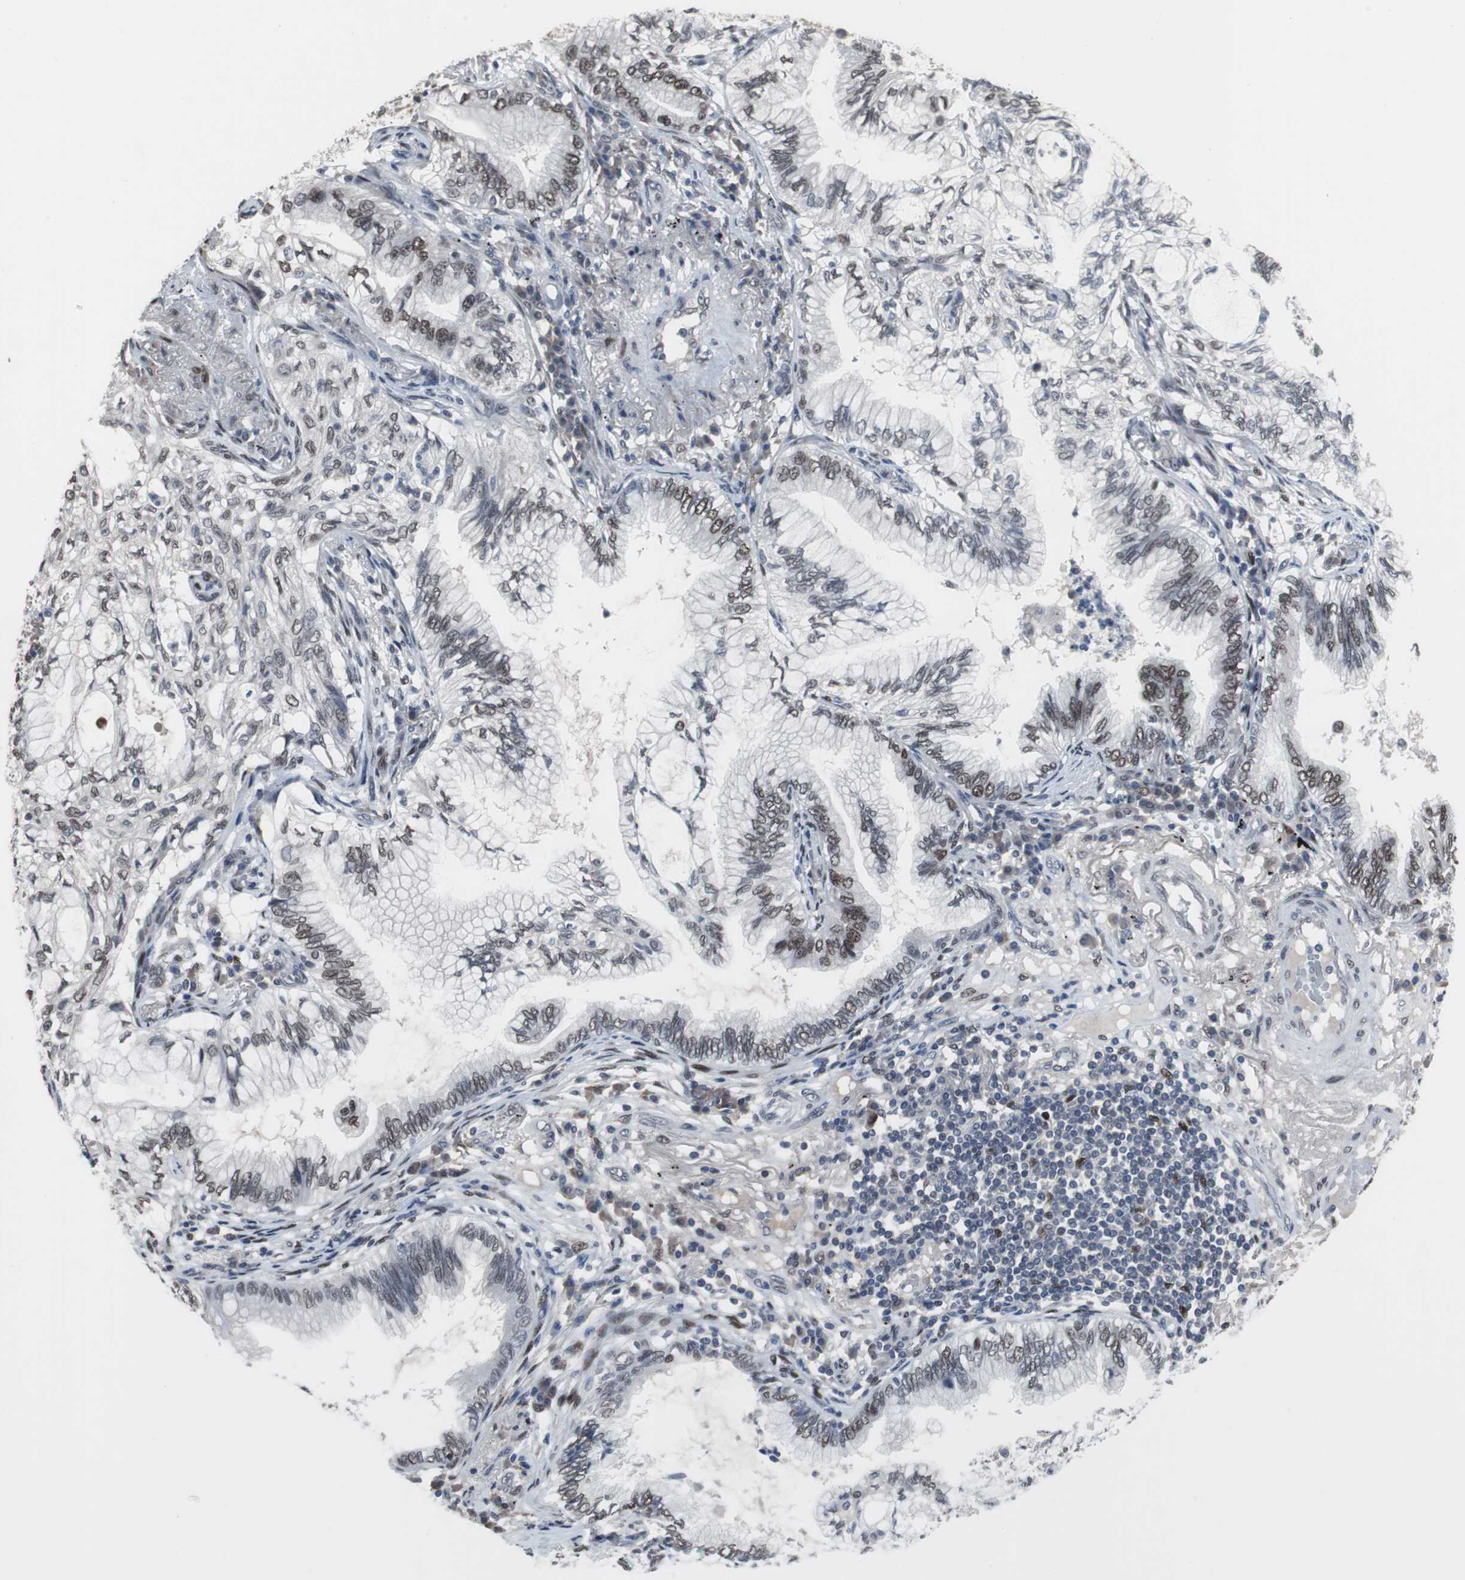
{"staining": {"intensity": "moderate", "quantity": ">75%", "location": "nuclear"}, "tissue": "lung cancer", "cell_type": "Tumor cells", "image_type": "cancer", "snomed": [{"axis": "morphology", "description": "Adenocarcinoma, NOS"}, {"axis": "topography", "description": "Lung"}], "caption": "Protein staining by immunohistochemistry shows moderate nuclear positivity in approximately >75% of tumor cells in lung cancer.", "gene": "FOXP4", "patient": {"sex": "female", "age": 70}}